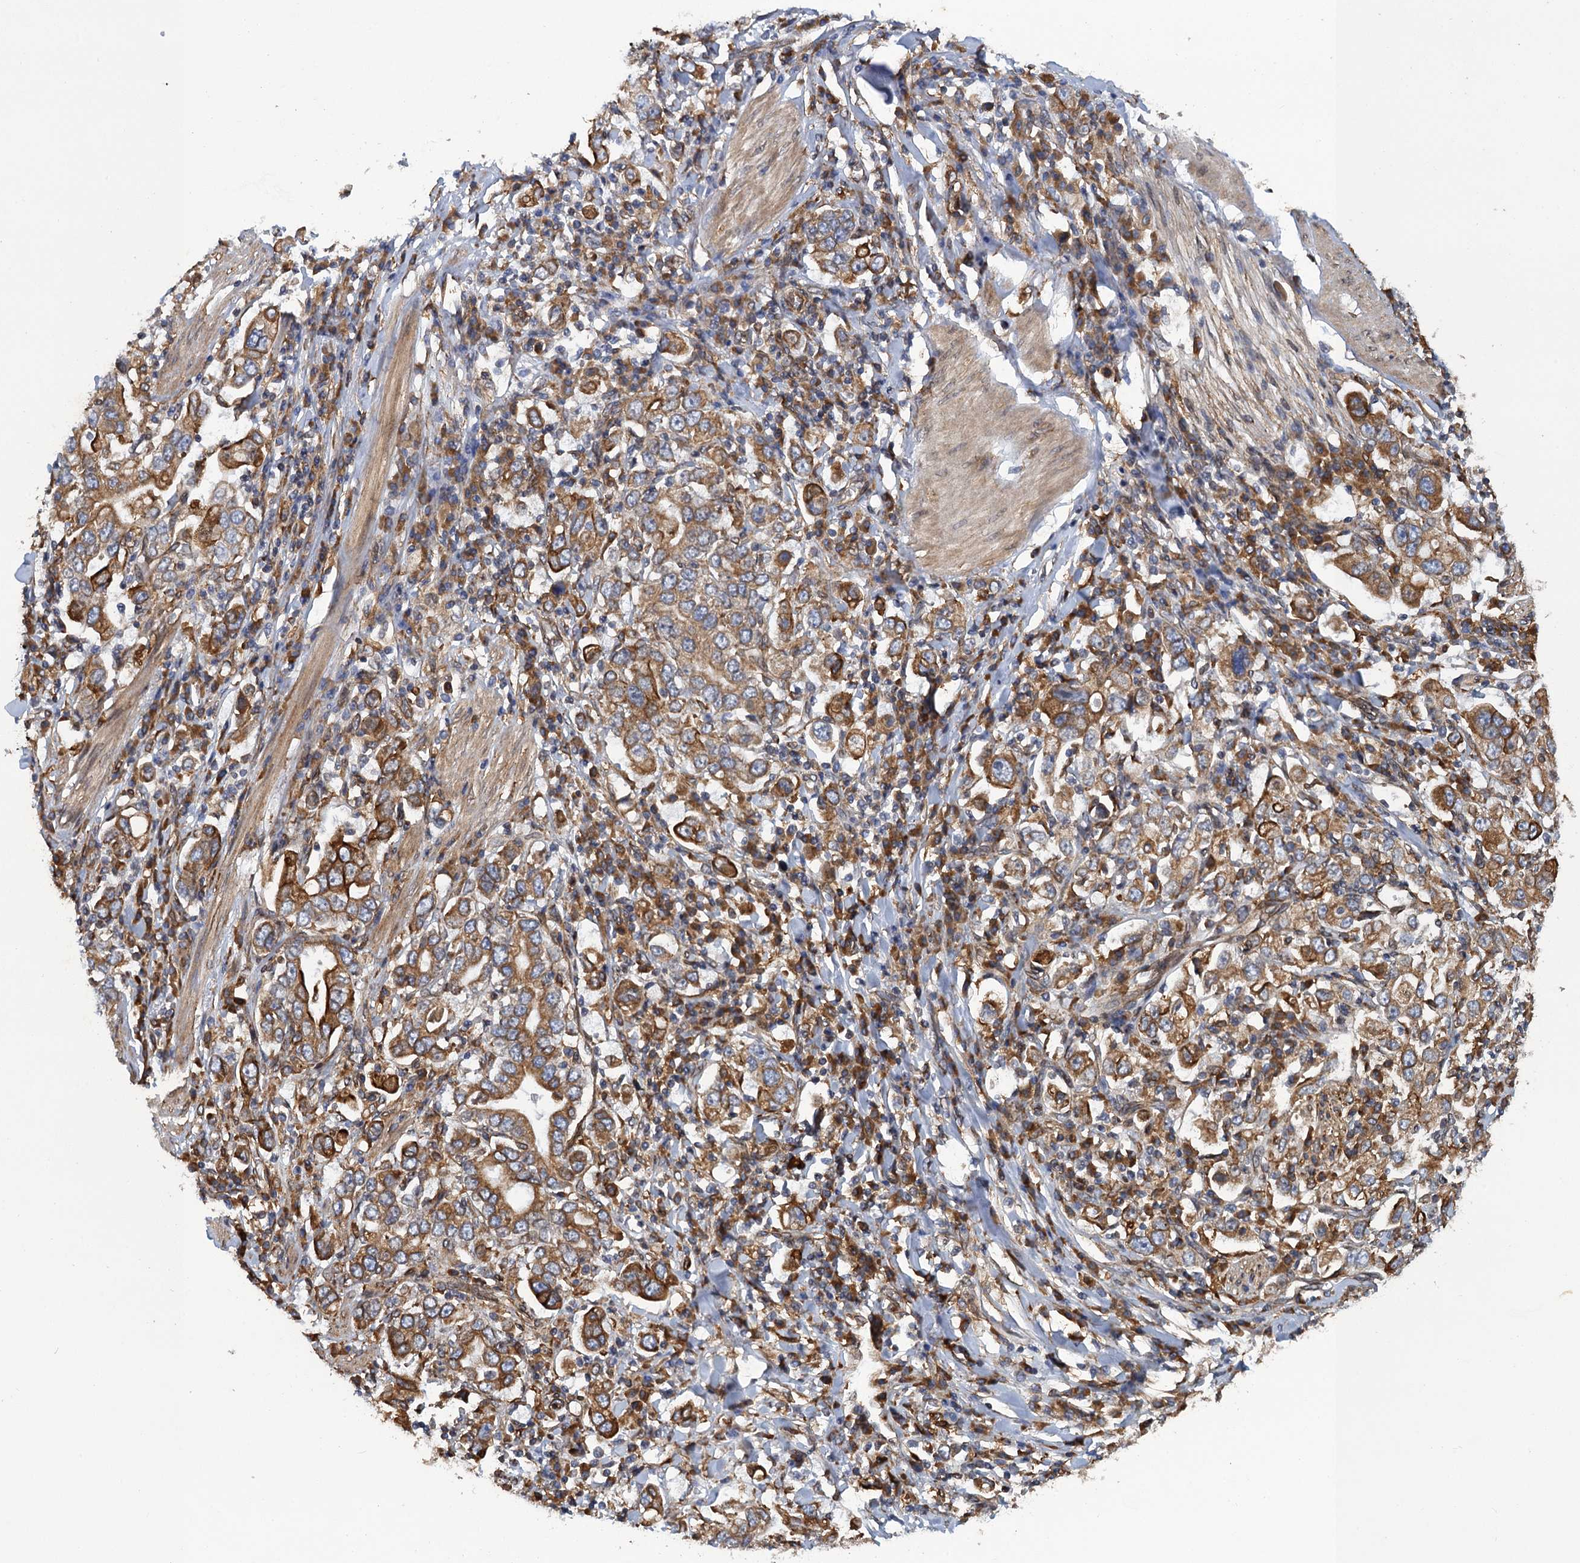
{"staining": {"intensity": "moderate", "quantity": ">75%", "location": "cytoplasmic/membranous"}, "tissue": "stomach cancer", "cell_type": "Tumor cells", "image_type": "cancer", "snomed": [{"axis": "morphology", "description": "Adenocarcinoma, NOS"}, {"axis": "topography", "description": "Stomach, upper"}], "caption": "Protein expression analysis of stomach cancer exhibits moderate cytoplasmic/membranous positivity in approximately >75% of tumor cells. (DAB (3,3'-diaminobenzidine) = brown stain, brightfield microscopy at high magnification).", "gene": "ARMC5", "patient": {"sex": "male", "age": 62}}